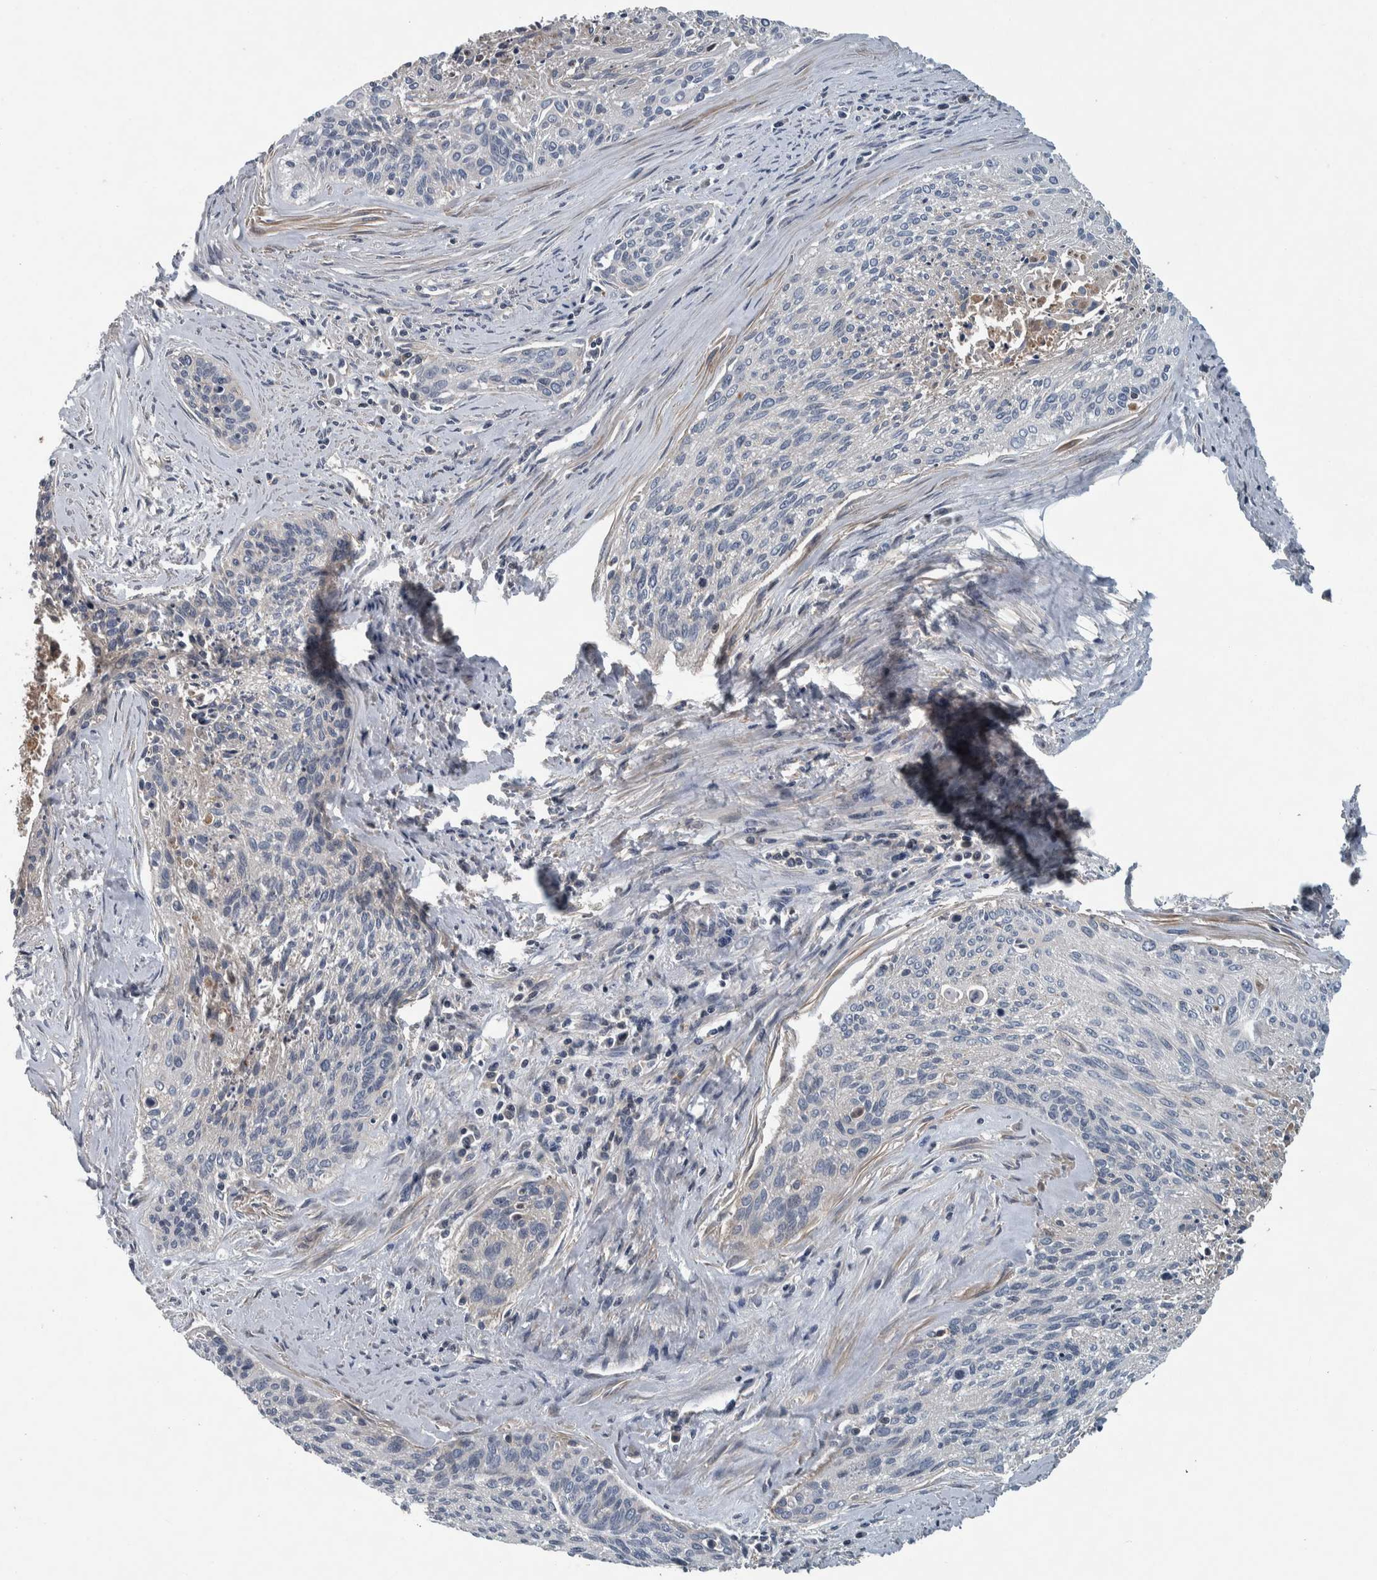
{"staining": {"intensity": "negative", "quantity": "none", "location": "none"}, "tissue": "cervical cancer", "cell_type": "Tumor cells", "image_type": "cancer", "snomed": [{"axis": "morphology", "description": "Squamous cell carcinoma, NOS"}, {"axis": "topography", "description": "Cervix"}], "caption": "Tumor cells are negative for protein expression in human cervical cancer. (DAB (3,3'-diaminobenzidine) immunohistochemistry (IHC) with hematoxylin counter stain).", "gene": "SERPINC1", "patient": {"sex": "female", "age": 55}}